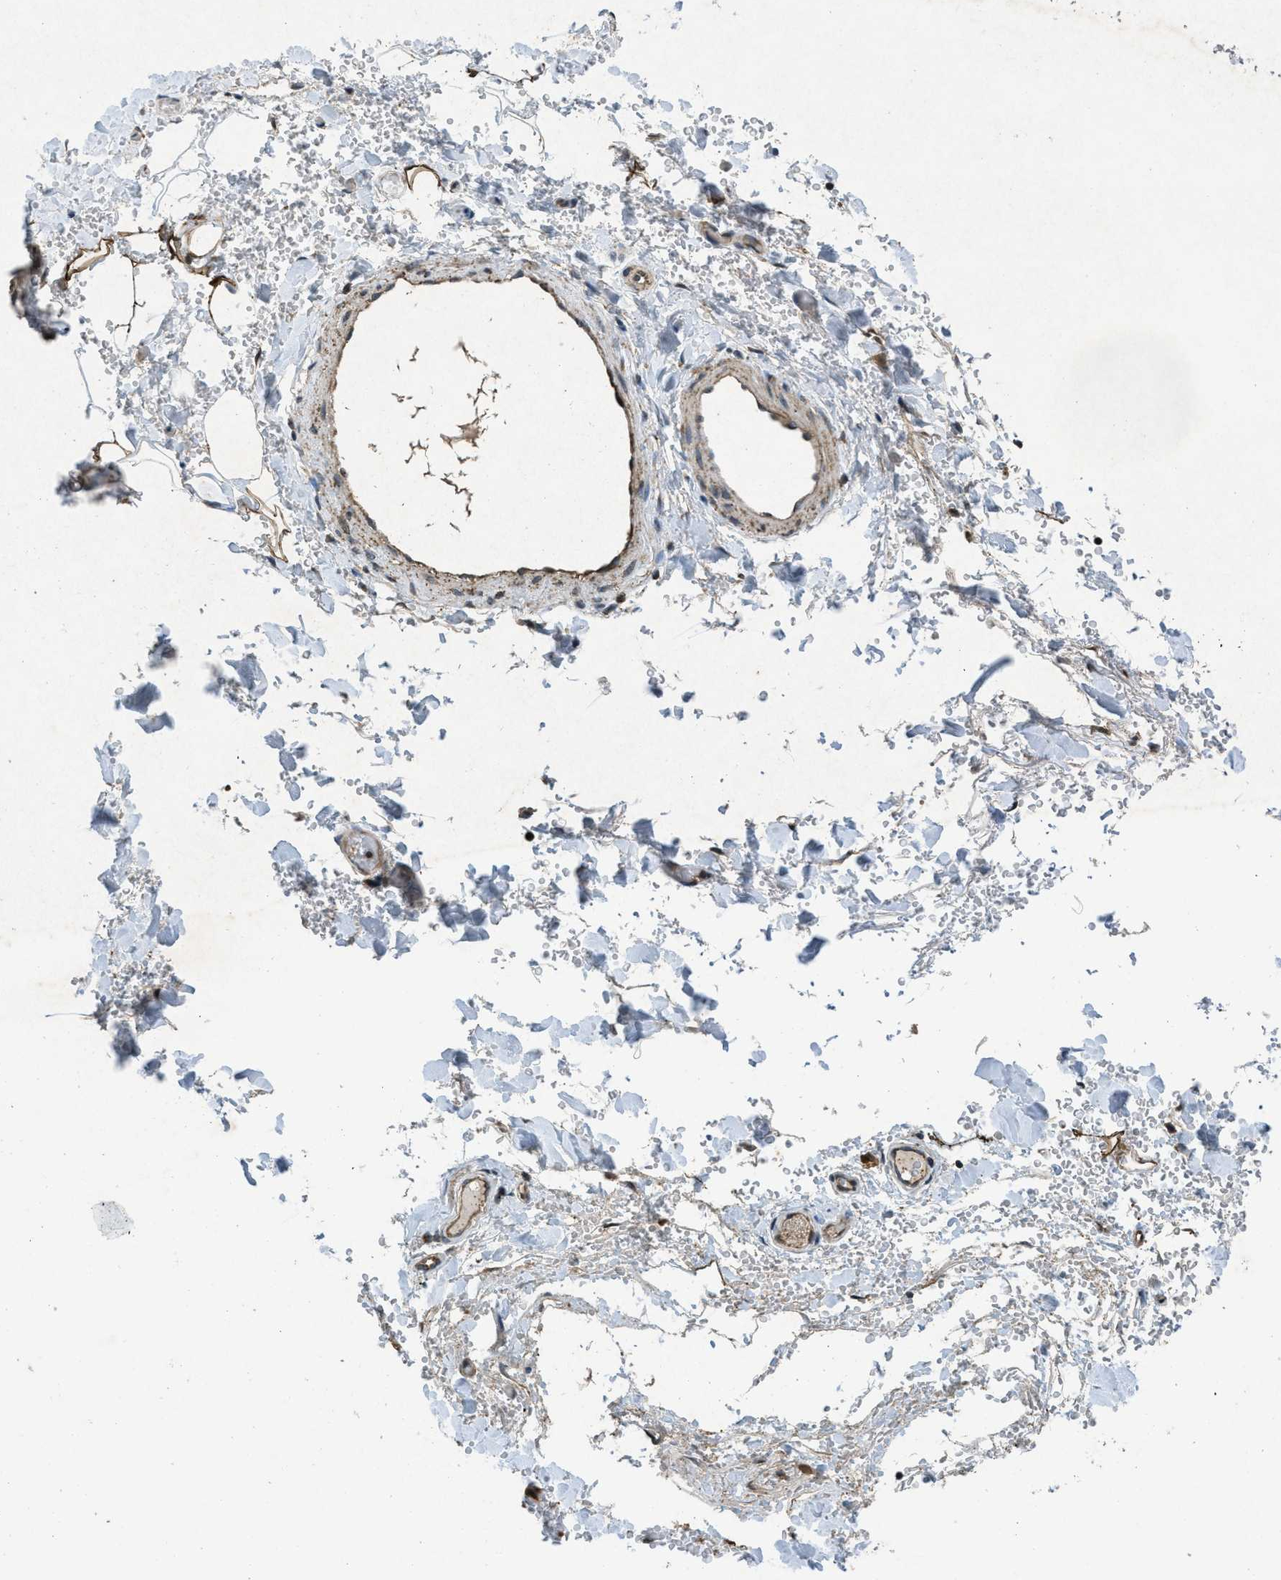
{"staining": {"intensity": "strong", "quantity": ">75%", "location": "cytoplasmic/membranous"}, "tissue": "adipose tissue", "cell_type": "Adipocytes", "image_type": "normal", "snomed": [{"axis": "morphology", "description": "Normal tissue, NOS"}, {"axis": "morphology", "description": "Carcinoma, NOS"}, {"axis": "topography", "description": "Pancreas"}, {"axis": "topography", "description": "Peripheral nerve tissue"}], "caption": "Adipose tissue stained for a protein (brown) displays strong cytoplasmic/membranous positive positivity in about >75% of adipocytes.", "gene": "PPP1R15A", "patient": {"sex": "female", "age": 29}}